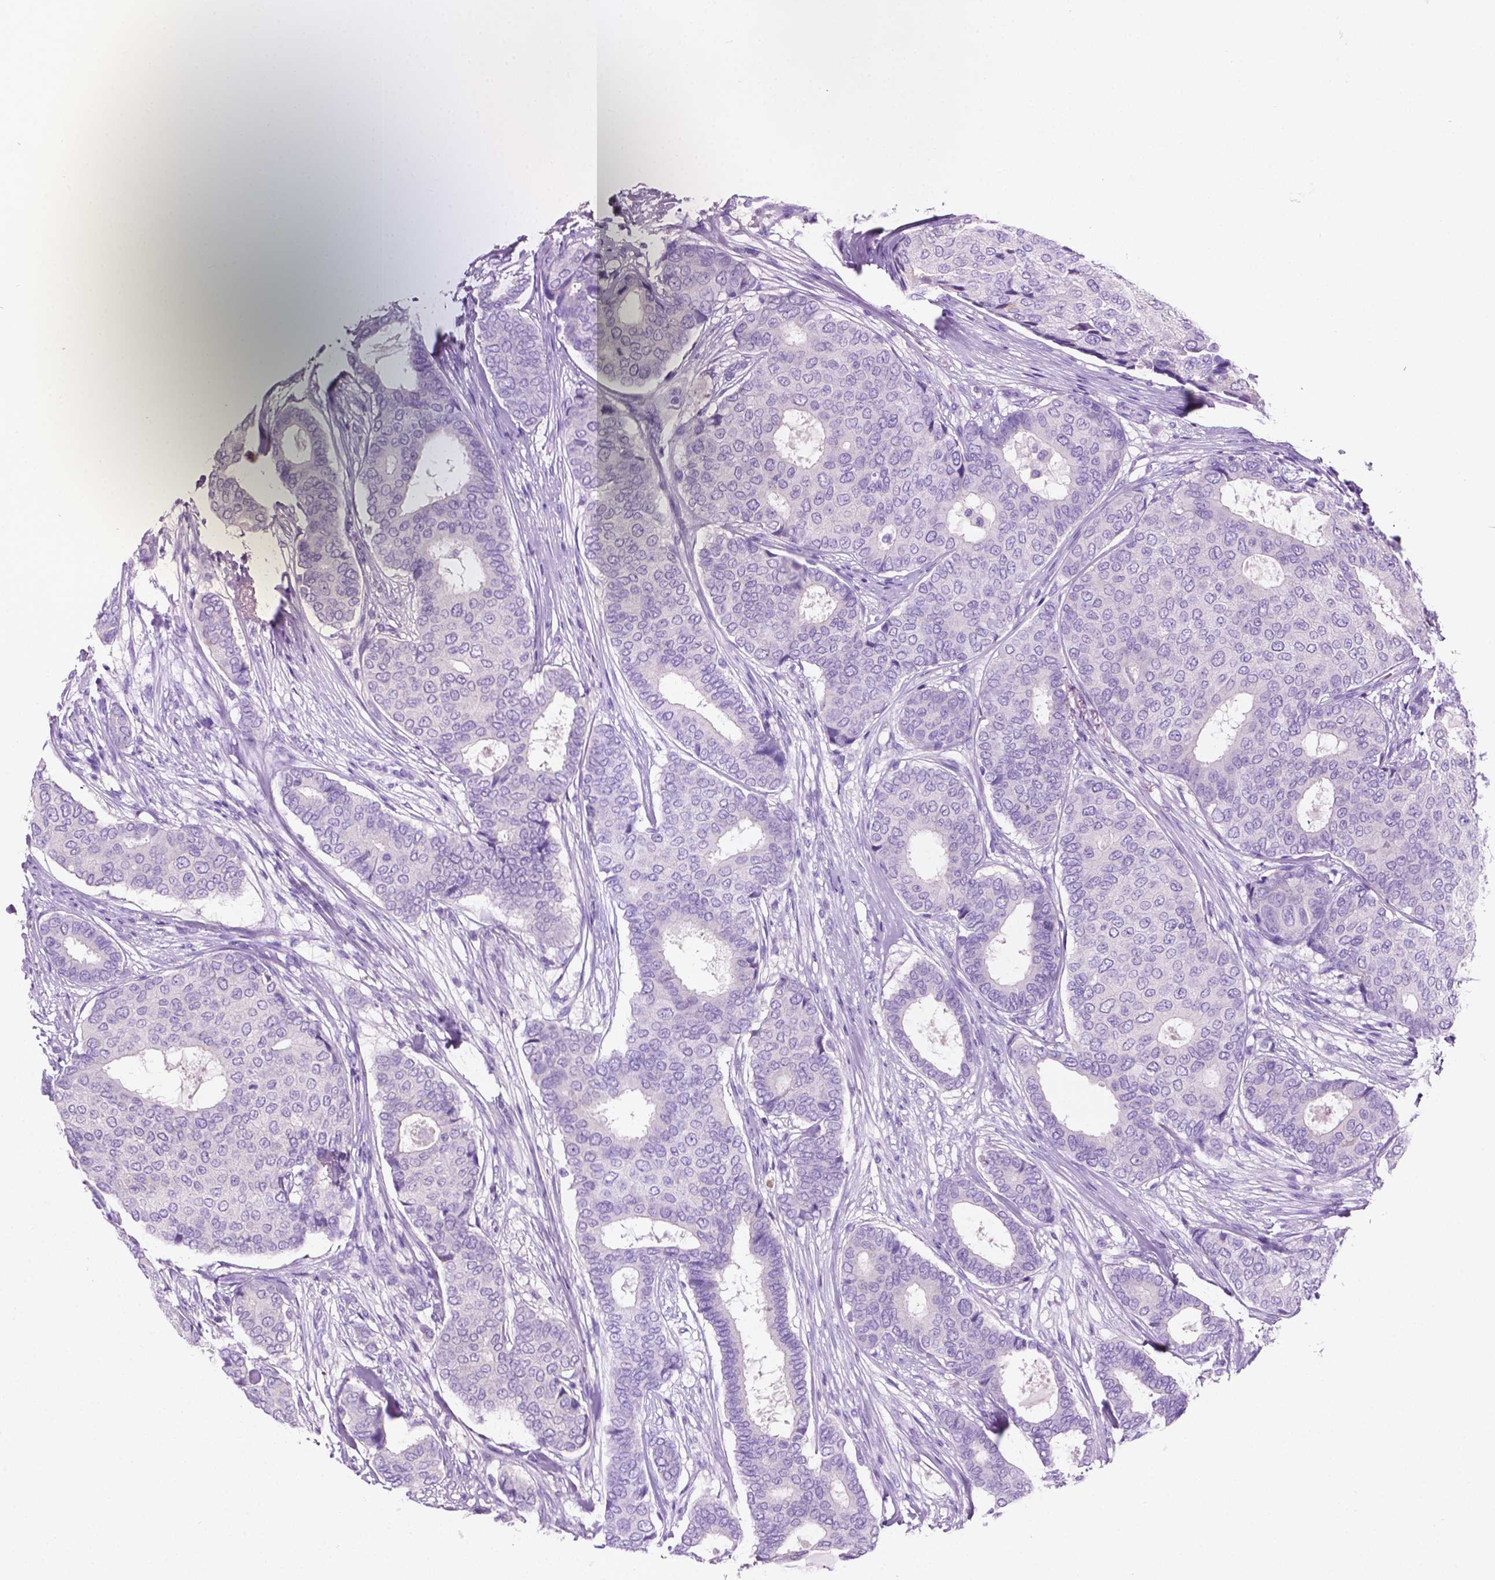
{"staining": {"intensity": "negative", "quantity": "none", "location": "none"}, "tissue": "breast cancer", "cell_type": "Tumor cells", "image_type": "cancer", "snomed": [{"axis": "morphology", "description": "Duct carcinoma"}, {"axis": "topography", "description": "Breast"}], "caption": "This is an IHC histopathology image of breast infiltrating ductal carcinoma. There is no expression in tumor cells.", "gene": "POU4F1", "patient": {"sex": "female", "age": 75}}